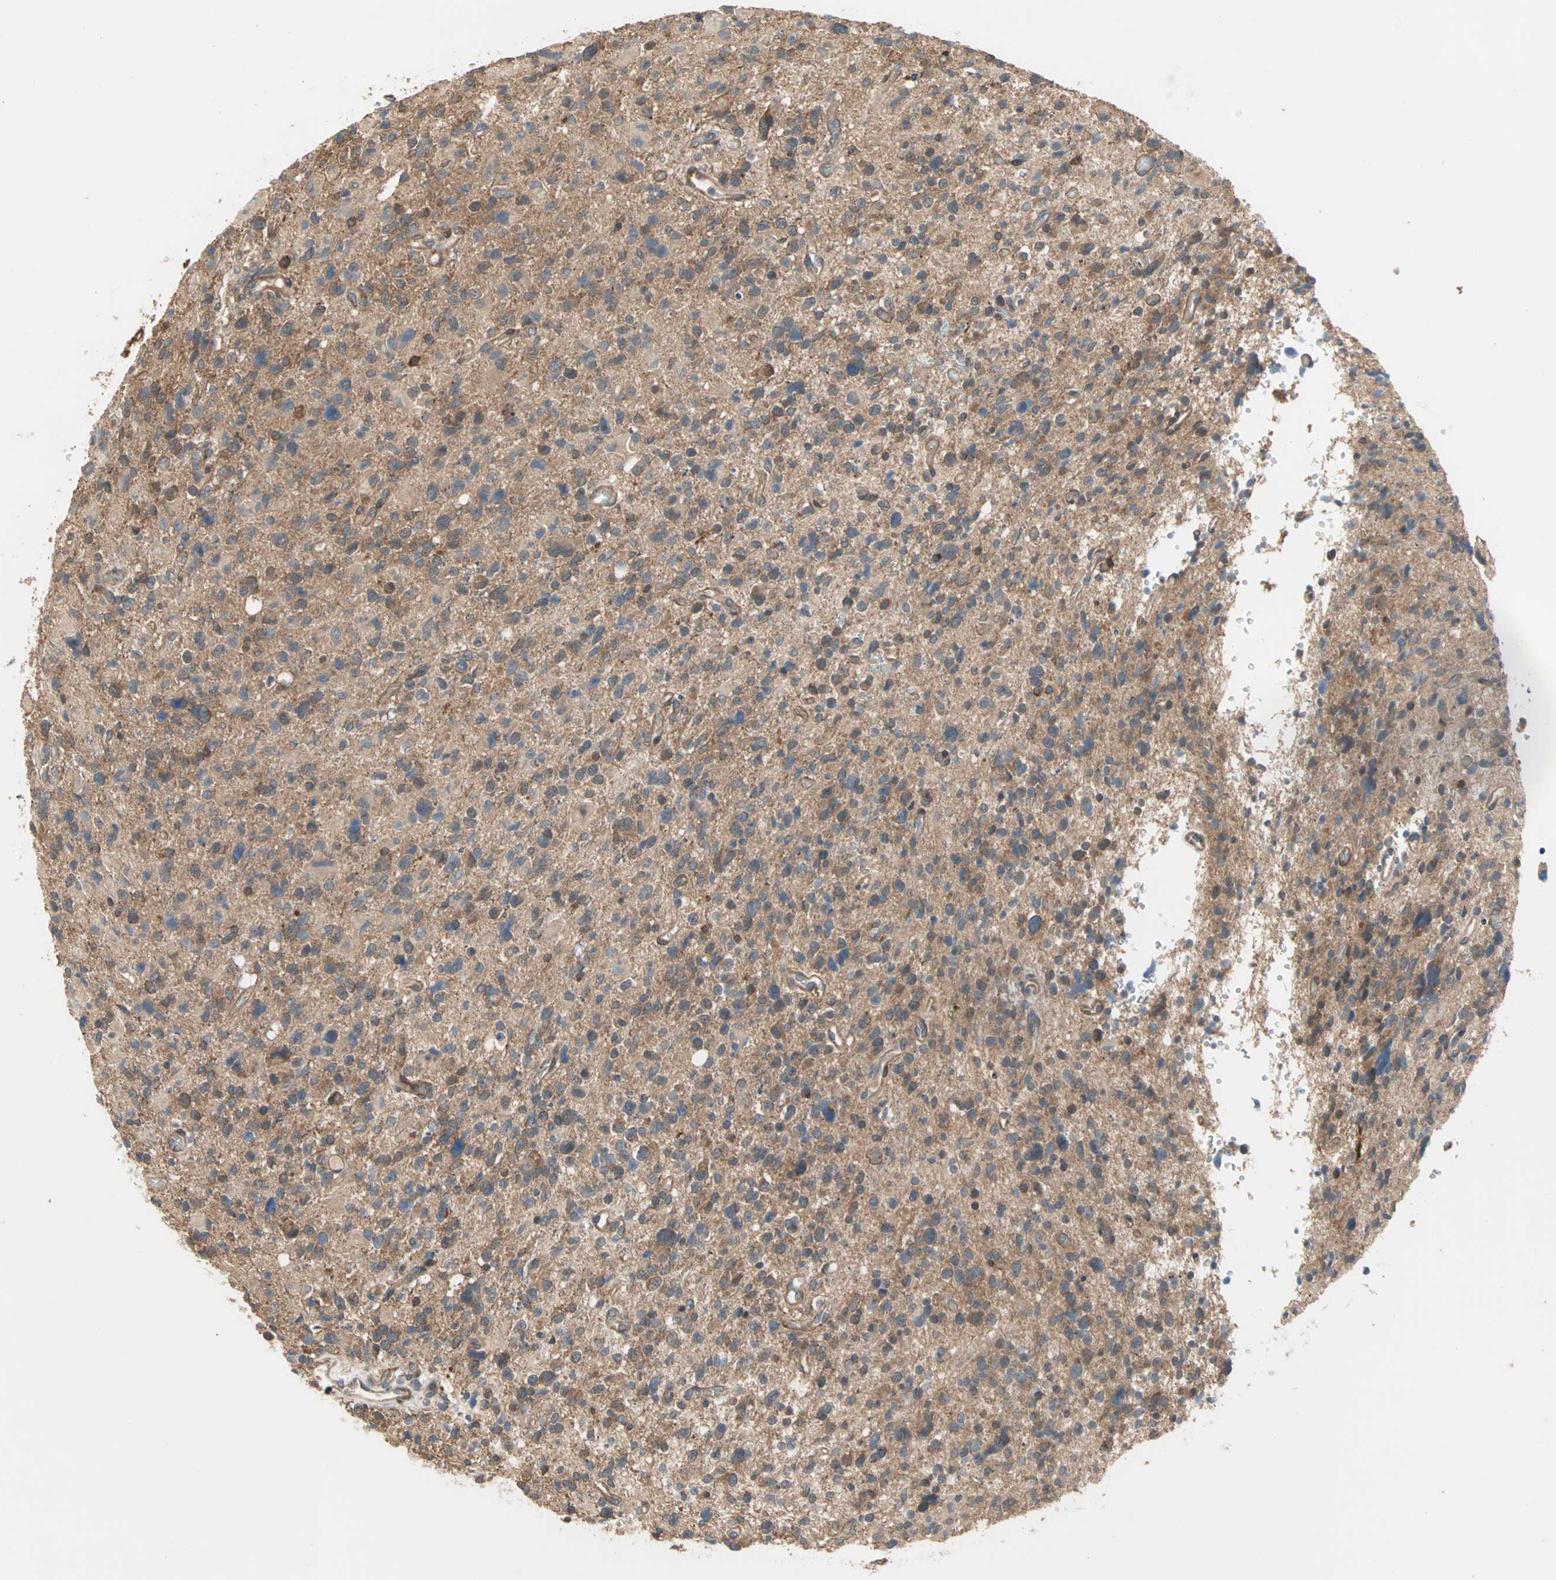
{"staining": {"intensity": "weak", "quantity": "<25%", "location": "cytoplasmic/membranous"}, "tissue": "glioma", "cell_type": "Tumor cells", "image_type": "cancer", "snomed": [{"axis": "morphology", "description": "Glioma, malignant, High grade"}, {"axis": "topography", "description": "Brain"}], "caption": "Immunohistochemistry of human glioma displays no expression in tumor cells. (DAB immunohistochemistry visualized using brightfield microscopy, high magnification).", "gene": "PDE8A", "patient": {"sex": "male", "age": 48}}